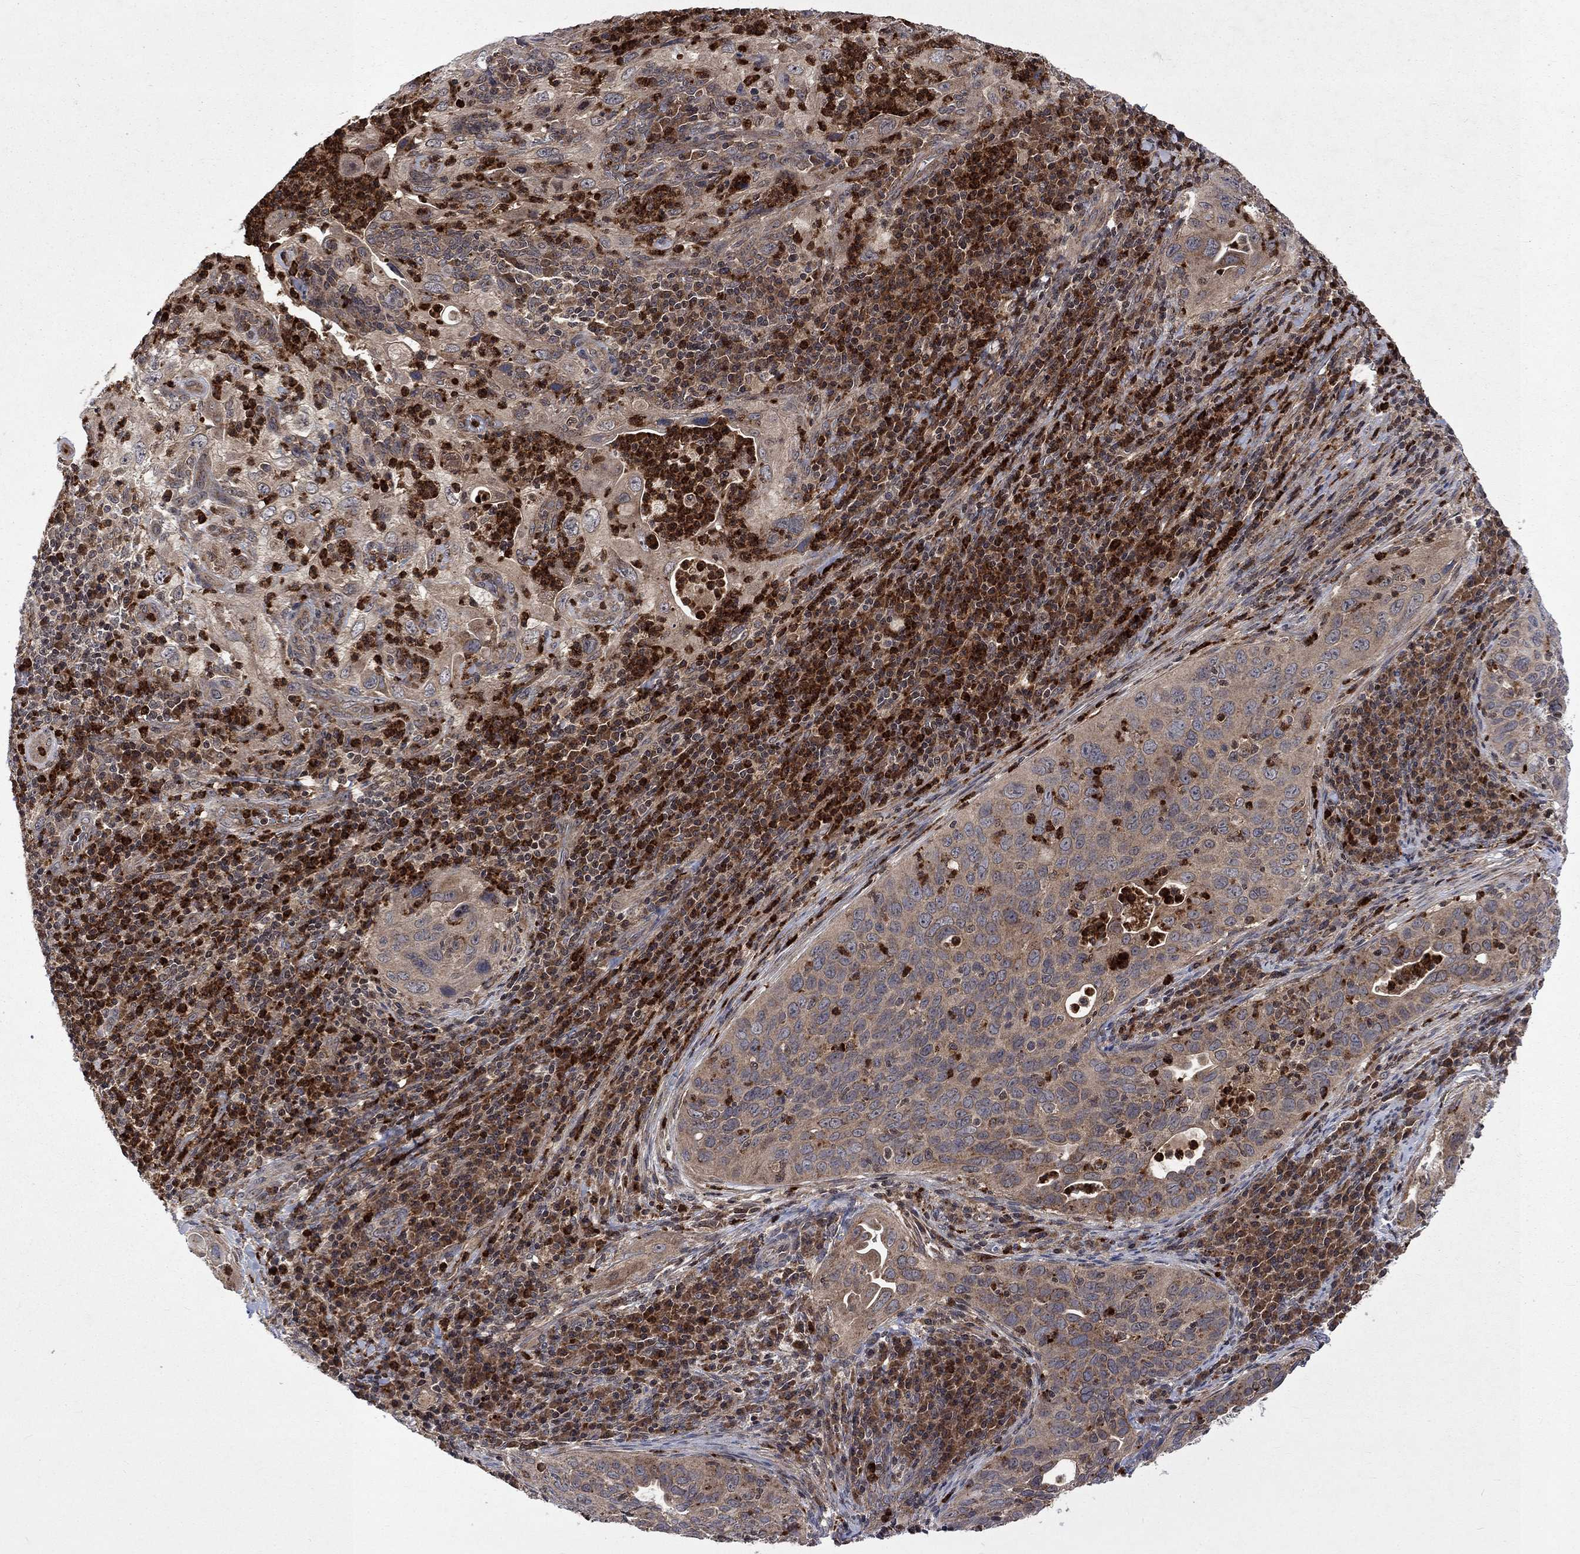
{"staining": {"intensity": "negative", "quantity": "none", "location": "none"}, "tissue": "cervical cancer", "cell_type": "Tumor cells", "image_type": "cancer", "snomed": [{"axis": "morphology", "description": "Squamous cell carcinoma, NOS"}, {"axis": "topography", "description": "Cervix"}], "caption": "DAB immunohistochemical staining of human cervical squamous cell carcinoma shows no significant expression in tumor cells.", "gene": "TMEM33", "patient": {"sex": "female", "age": 26}}